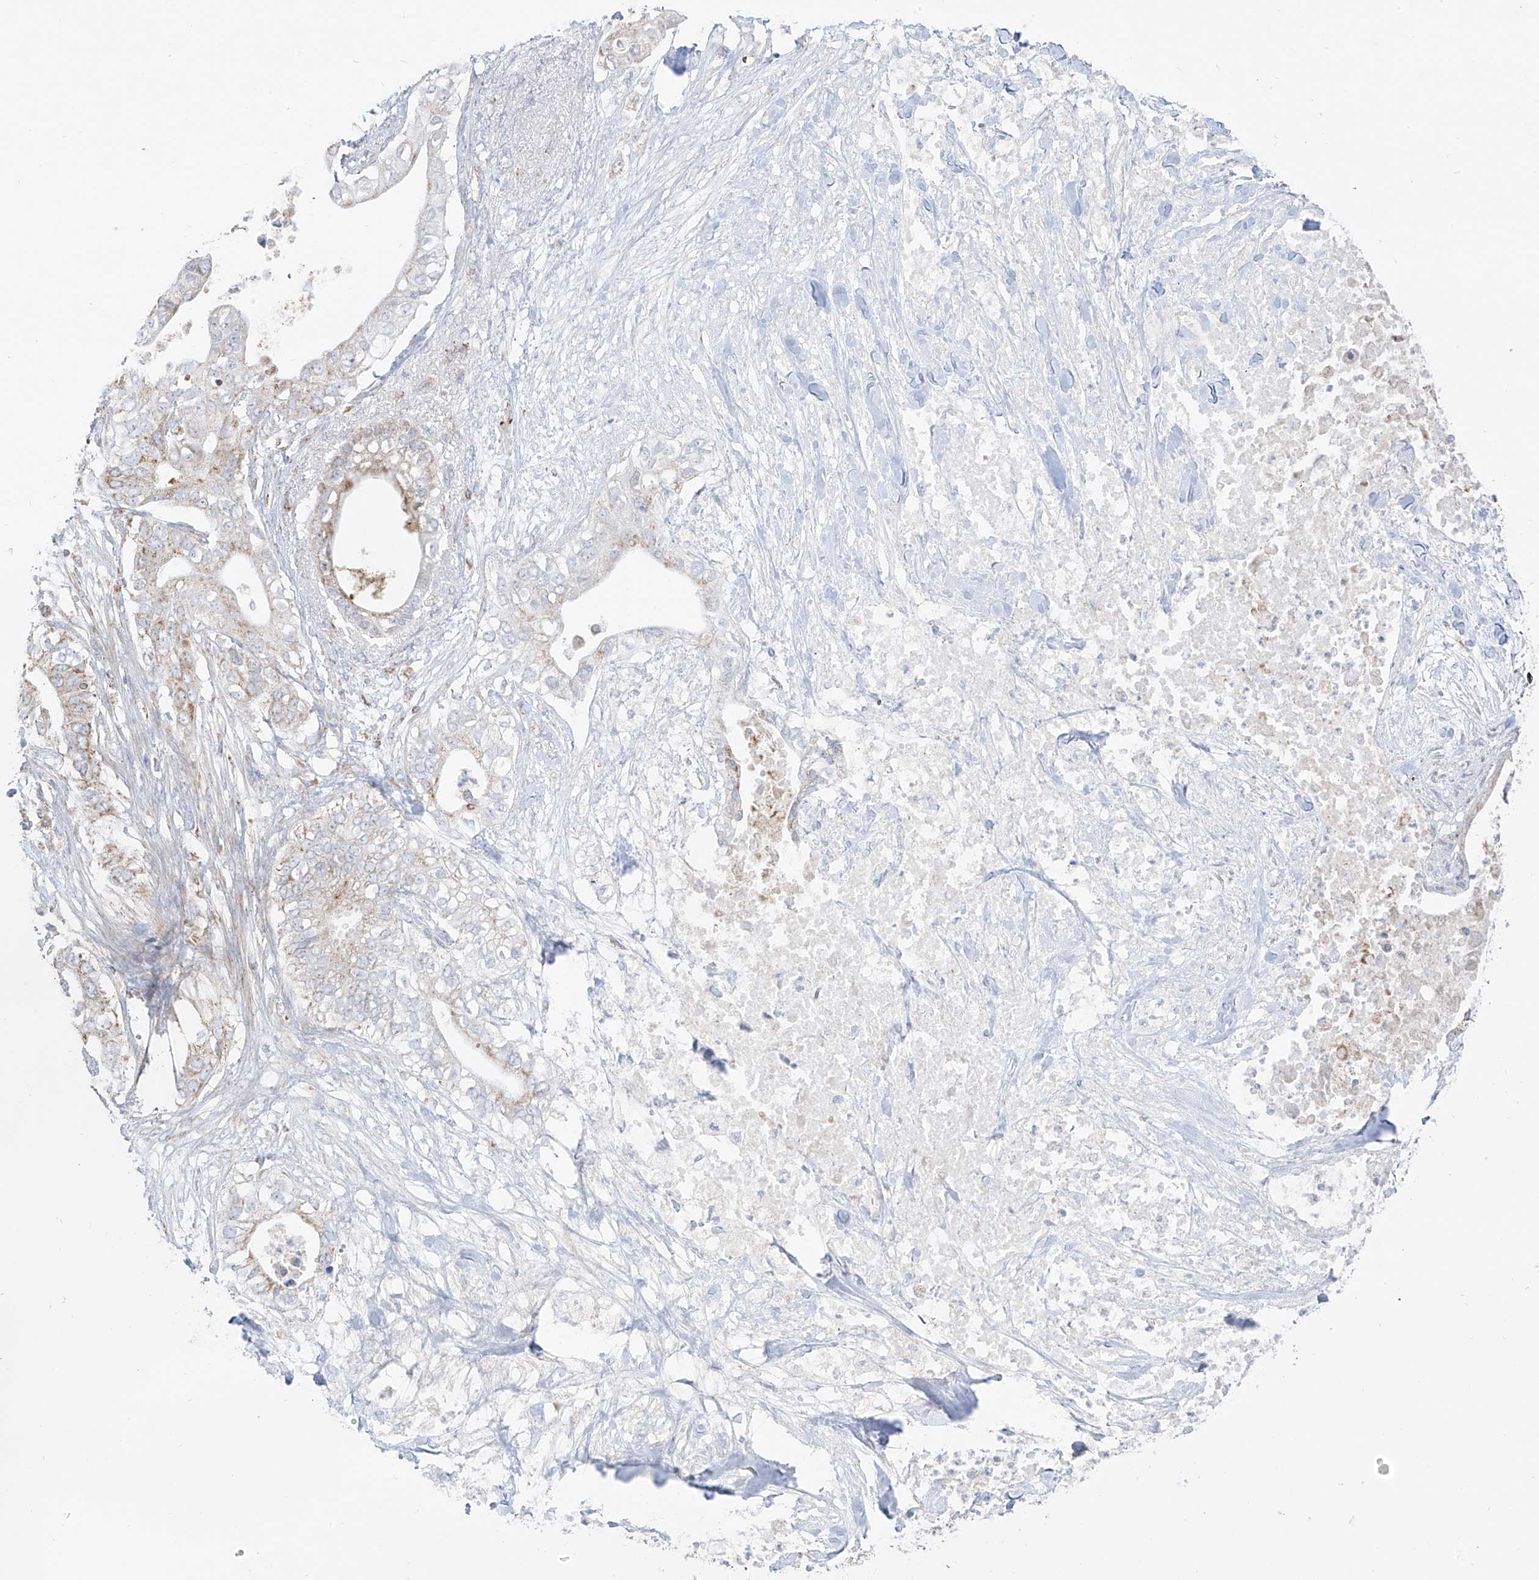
{"staining": {"intensity": "weak", "quantity": "<25%", "location": "cytoplasmic/membranous"}, "tissue": "pancreatic cancer", "cell_type": "Tumor cells", "image_type": "cancer", "snomed": [{"axis": "morphology", "description": "Adenocarcinoma, NOS"}, {"axis": "topography", "description": "Pancreas"}], "caption": "IHC of pancreatic cancer demonstrates no expression in tumor cells.", "gene": "ETHE1", "patient": {"sex": "female", "age": 78}}